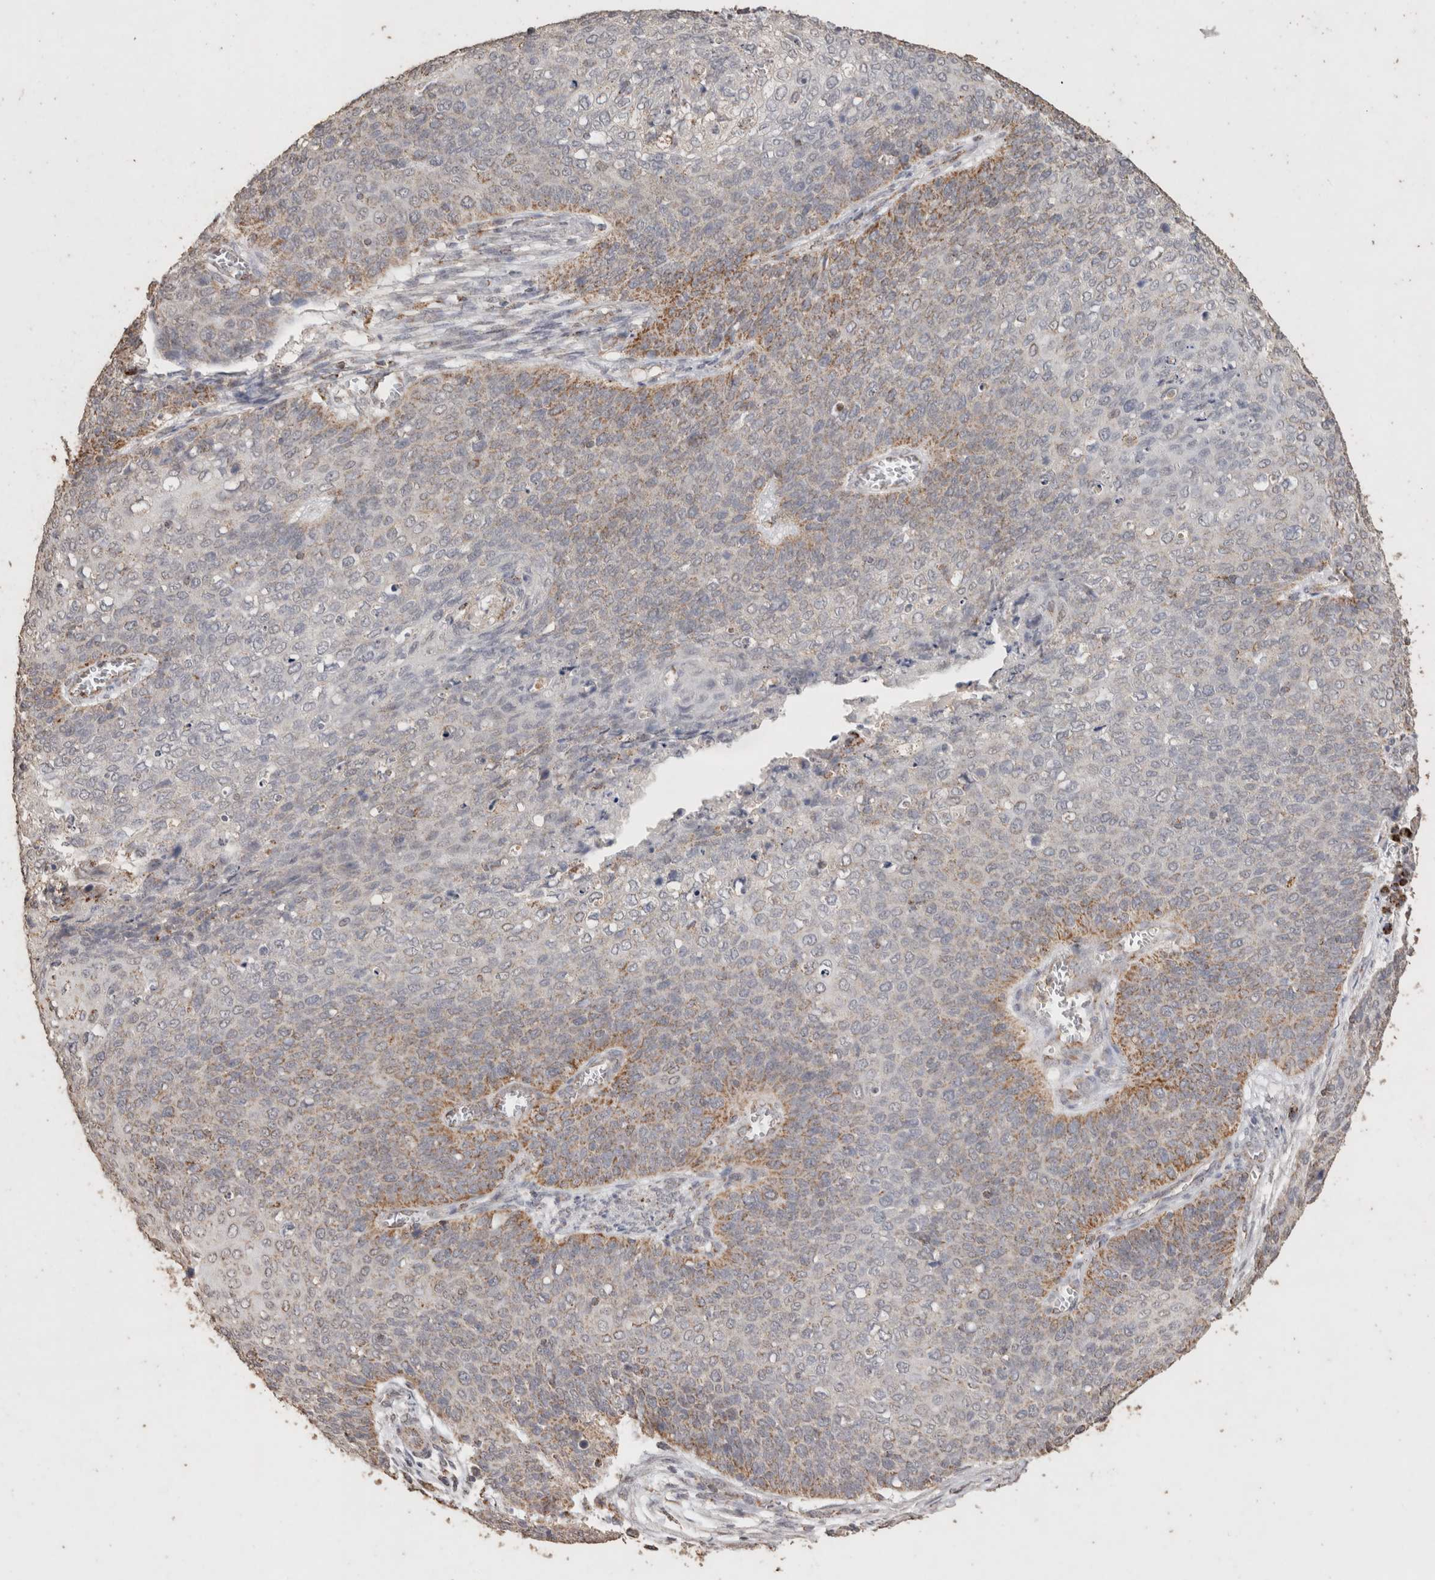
{"staining": {"intensity": "moderate", "quantity": "25%-75%", "location": "cytoplasmic/membranous"}, "tissue": "cervical cancer", "cell_type": "Tumor cells", "image_type": "cancer", "snomed": [{"axis": "morphology", "description": "Squamous cell carcinoma, NOS"}, {"axis": "topography", "description": "Cervix"}], "caption": "The photomicrograph shows staining of cervical squamous cell carcinoma, revealing moderate cytoplasmic/membranous protein staining (brown color) within tumor cells. (Brightfield microscopy of DAB IHC at high magnification).", "gene": "ACADM", "patient": {"sex": "female", "age": 39}}